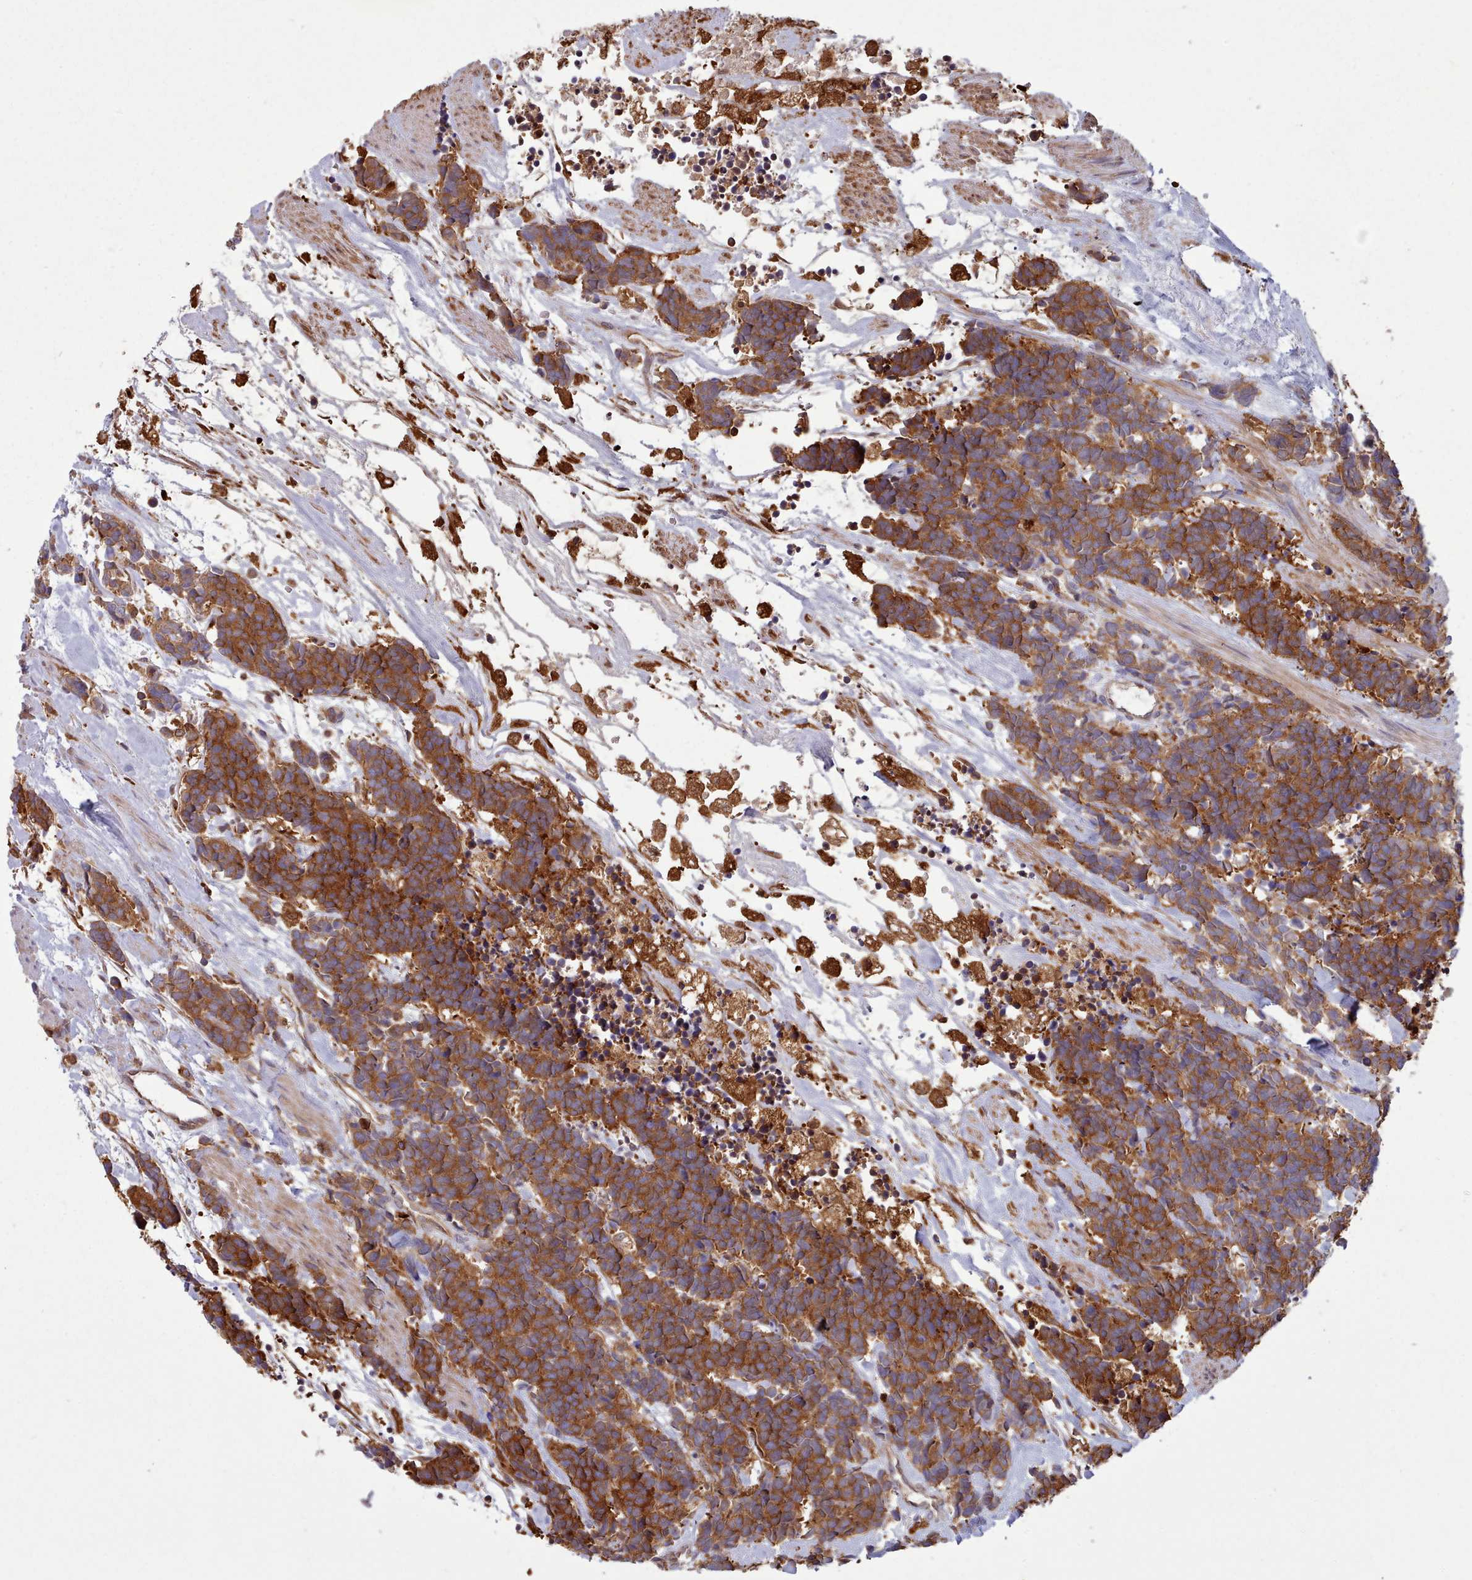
{"staining": {"intensity": "strong", "quantity": ">75%", "location": "cytoplasmic/membranous"}, "tissue": "carcinoid", "cell_type": "Tumor cells", "image_type": "cancer", "snomed": [{"axis": "morphology", "description": "Carcinoma, NOS"}, {"axis": "morphology", "description": "Carcinoid, malignant, NOS"}, {"axis": "topography", "description": "Prostate"}], "caption": "Strong cytoplasmic/membranous protein staining is appreciated in approximately >75% of tumor cells in carcinoid.", "gene": "SLC4A9", "patient": {"sex": "male", "age": 57}}